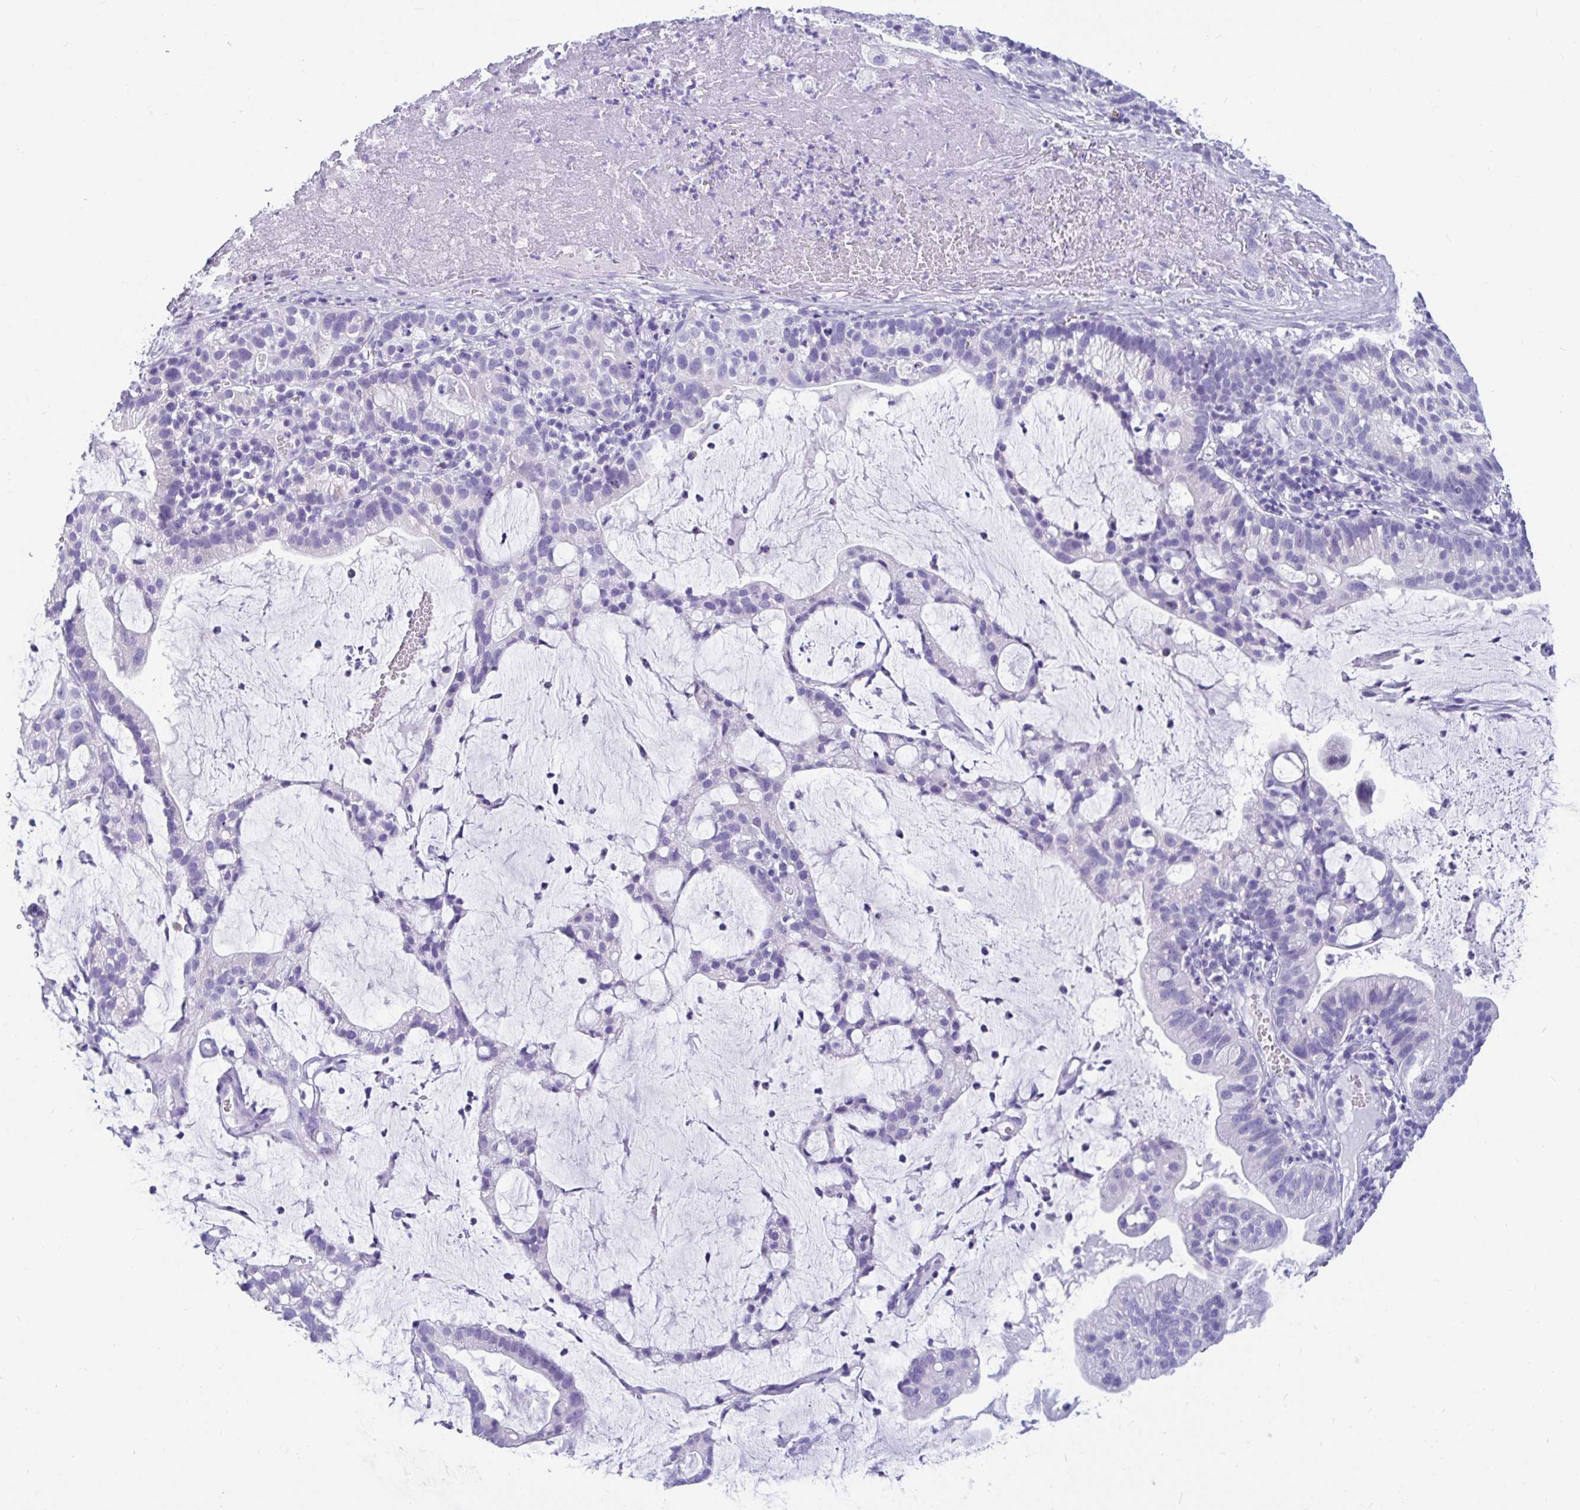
{"staining": {"intensity": "negative", "quantity": "none", "location": "none"}, "tissue": "cervical cancer", "cell_type": "Tumor cells", "image_type": "cancer", "snomed": [{"axis": "morphology", "description": "Adenocarcinoma, NOS"}, {"axis": "topography", "description": "Cervix"}], "caption": "Tumor cells show no significant positivity in adenocarcinoma (cervical).", "gene": "ZPBP2", "patient": {"sex": "female", "age": 41}}